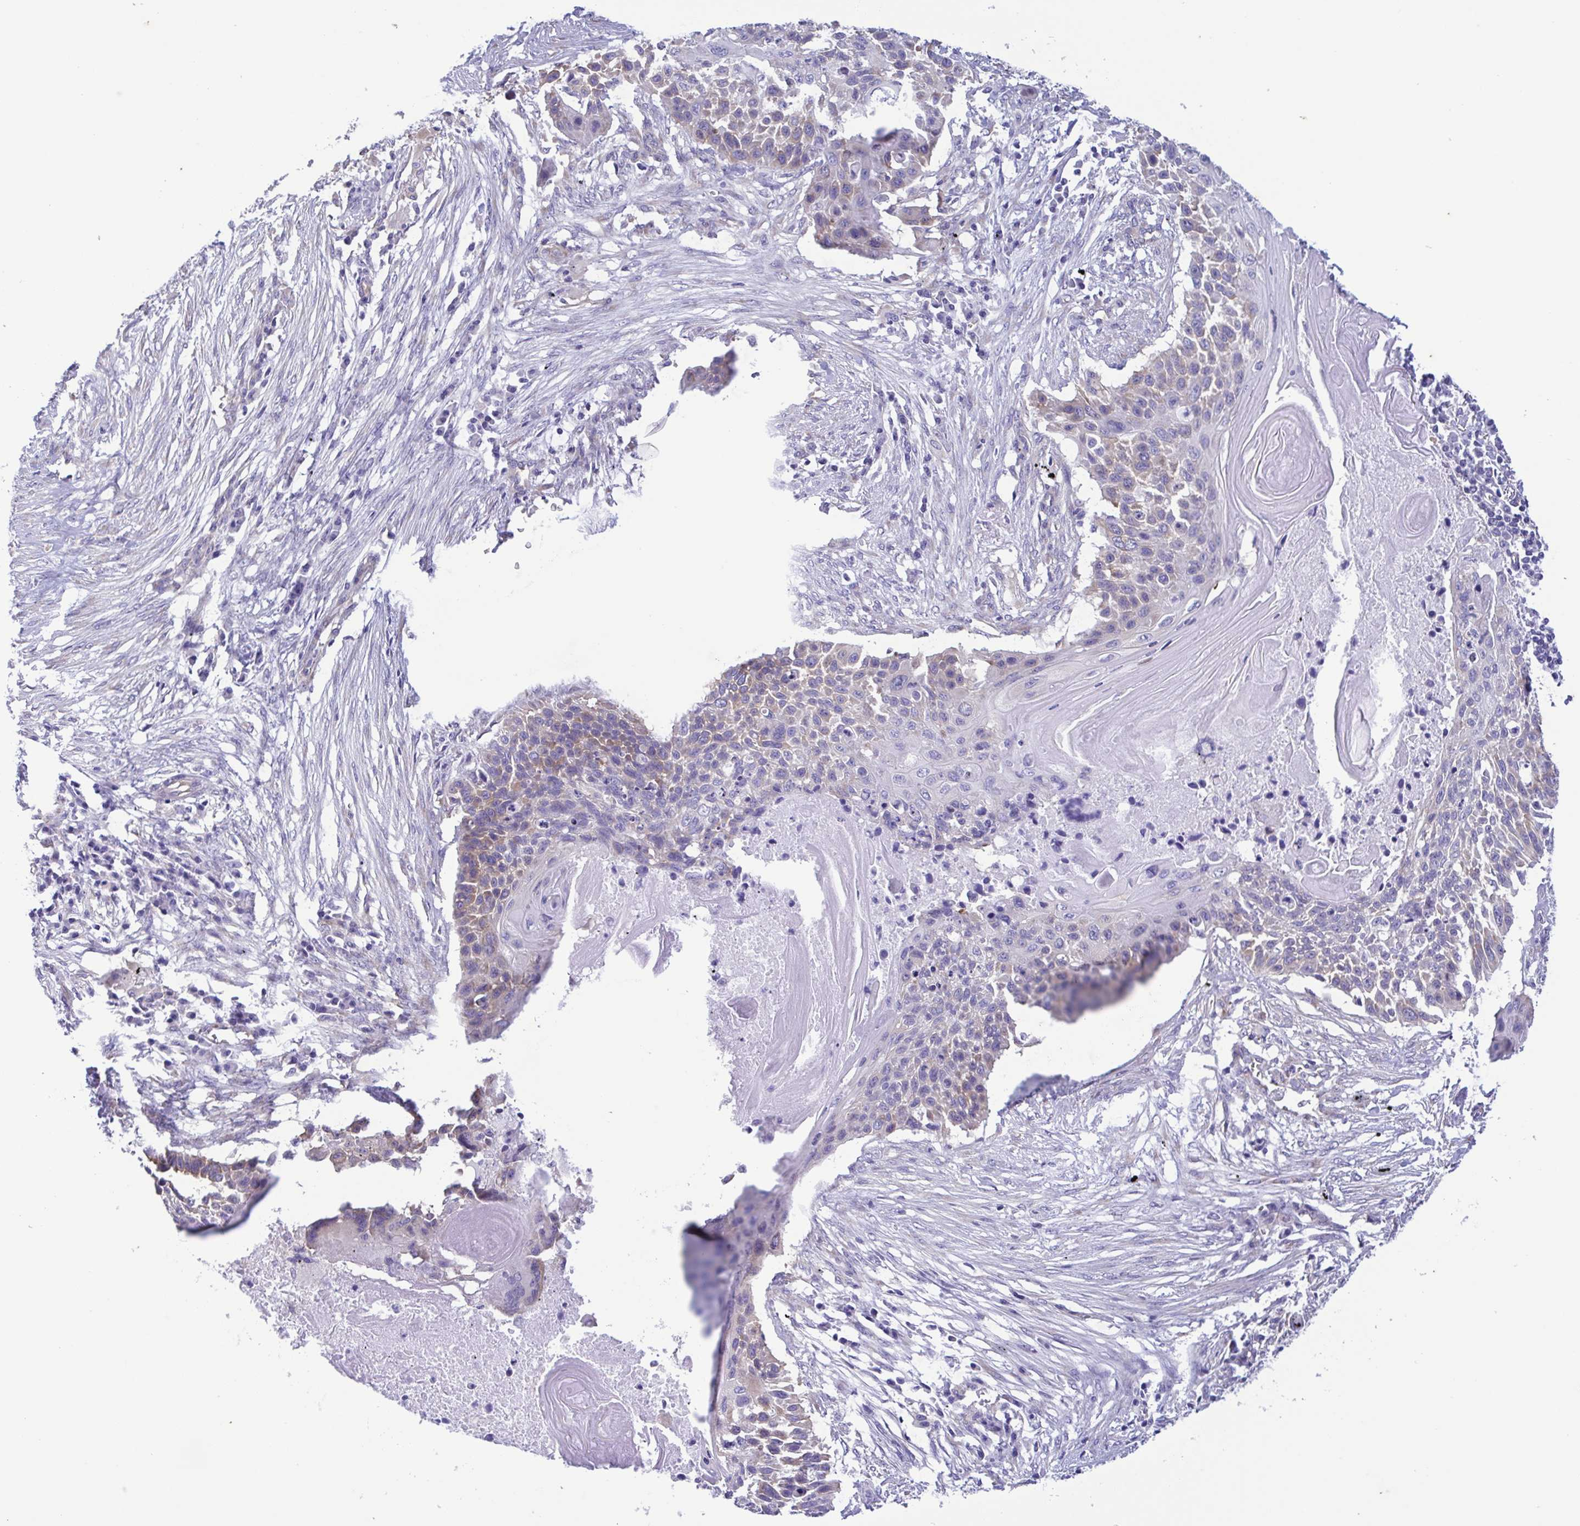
{"staining": {"intensity": "negative", "quantity": "none", "location": "none"}, "tissue": "lung cancer", "cell_type": "Tumor cells", "image_type": "cancer", "snomed": [{"axis": "morphology", "description": "Squamous cell carcinoma, NOS"}, {"axis": "topography", "description": "Lung"}], "caption": "Immunohistochemistry (IHC) histopathology image of lung squamous cell carcinoma stained for a protein (brown), which exhibits no positivity in tumor cells.", "gene": "TNNI3", "patient": {"sex": "male", "age": 78}}